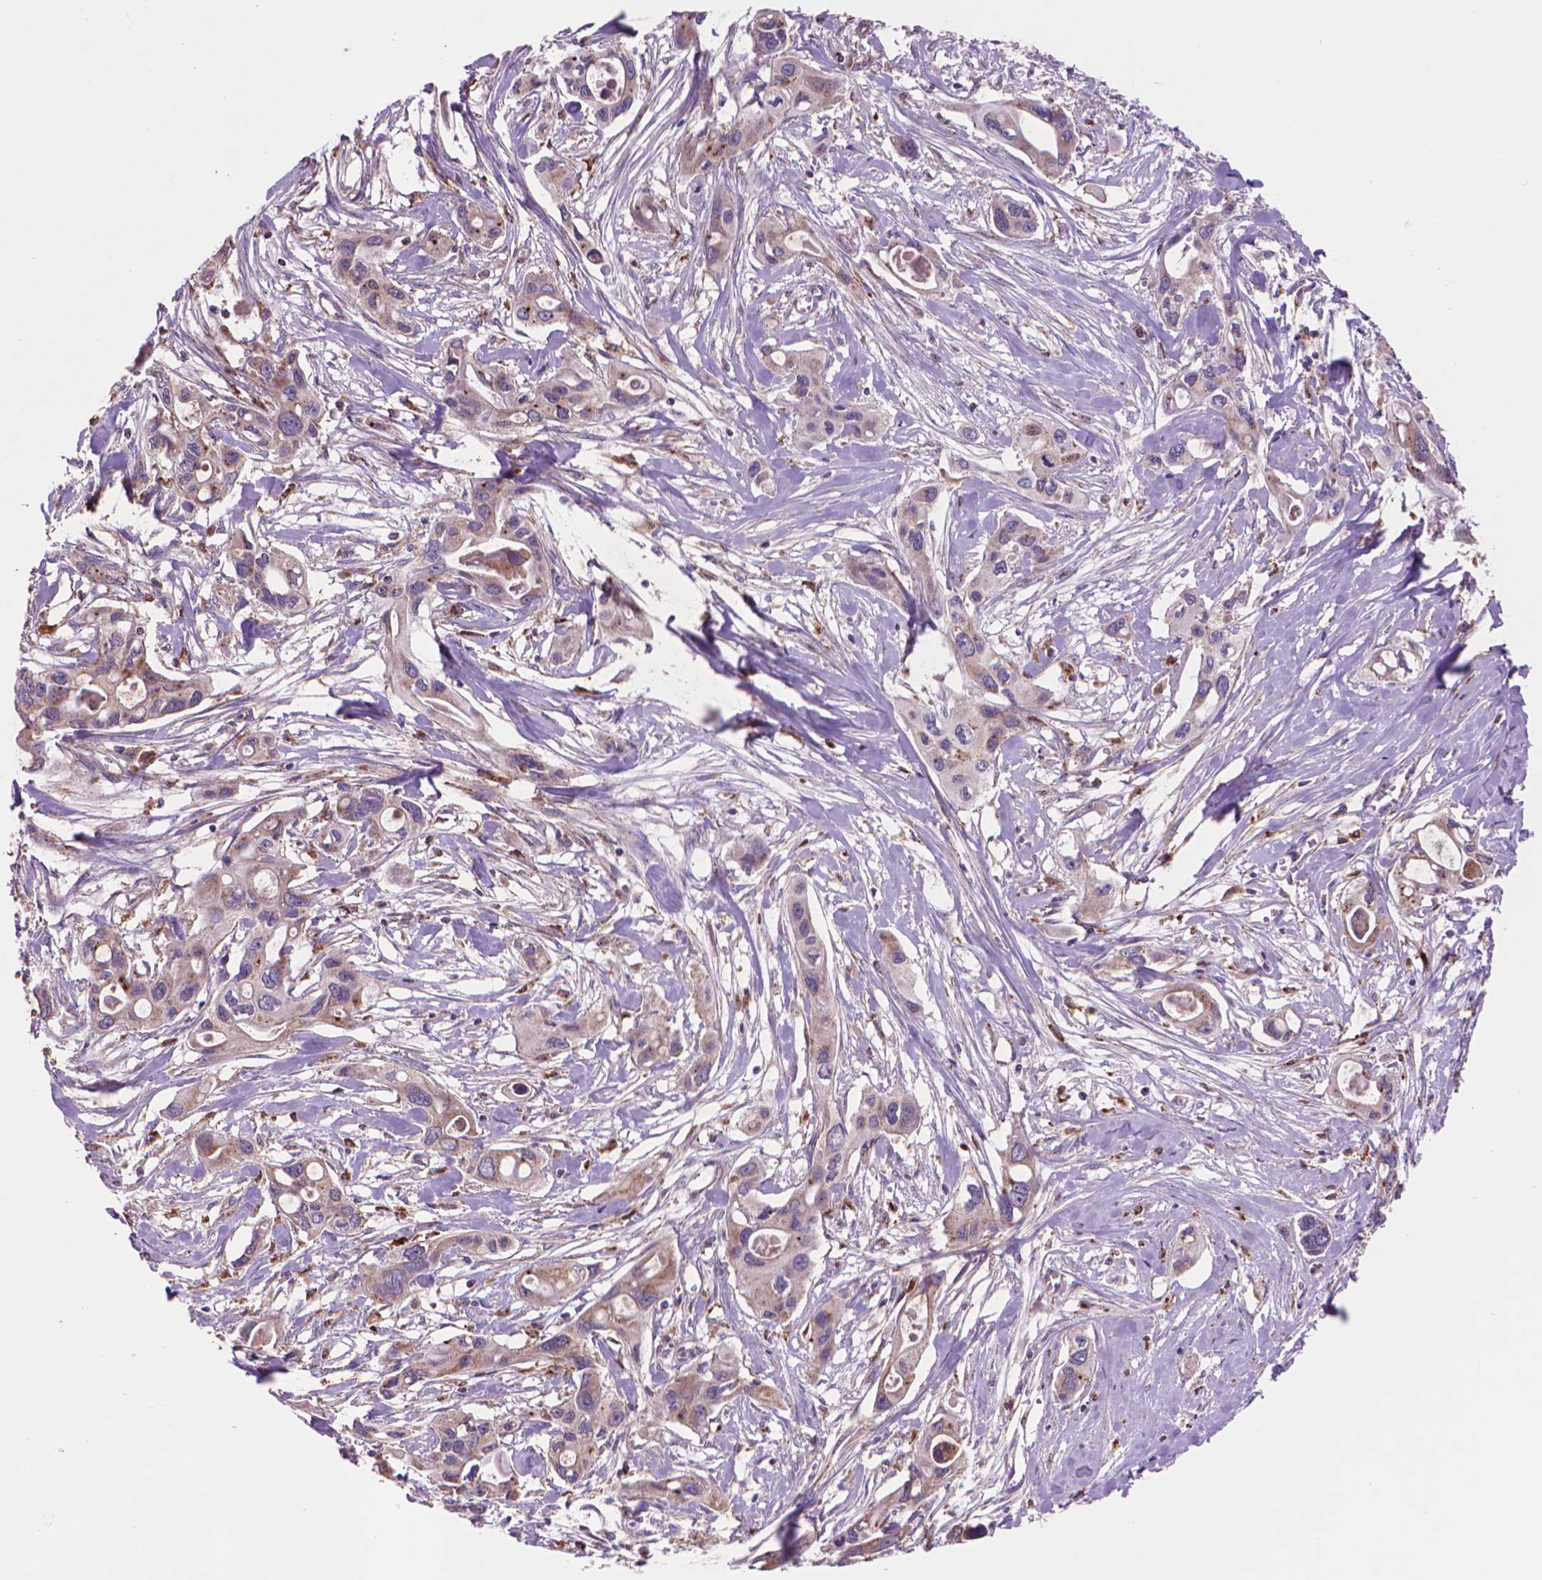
{"staining": {"intensity": "weak", "quantity": "25%-75%", "location": "cytoplasmic/membranous"}, "tissue": "pancreatic cancer", "cell_type": "Tumor cells", "image_type": "cancer", "snomed": [{"axis": "morphology", "description": "Adenocarcinoma, NOS"}, {"axis": "topography", "description": "Pancreas"}], "caption": "The micrograph reveals immunohistochemical staining of pancreatic cancer (adenocarcinoma). There is weak cytoplasmic/membranous expression is present in approximately 25%-75% of tumor cells.", "gene": "GLB1", "patient": {"sex": "male", "age": 60}}